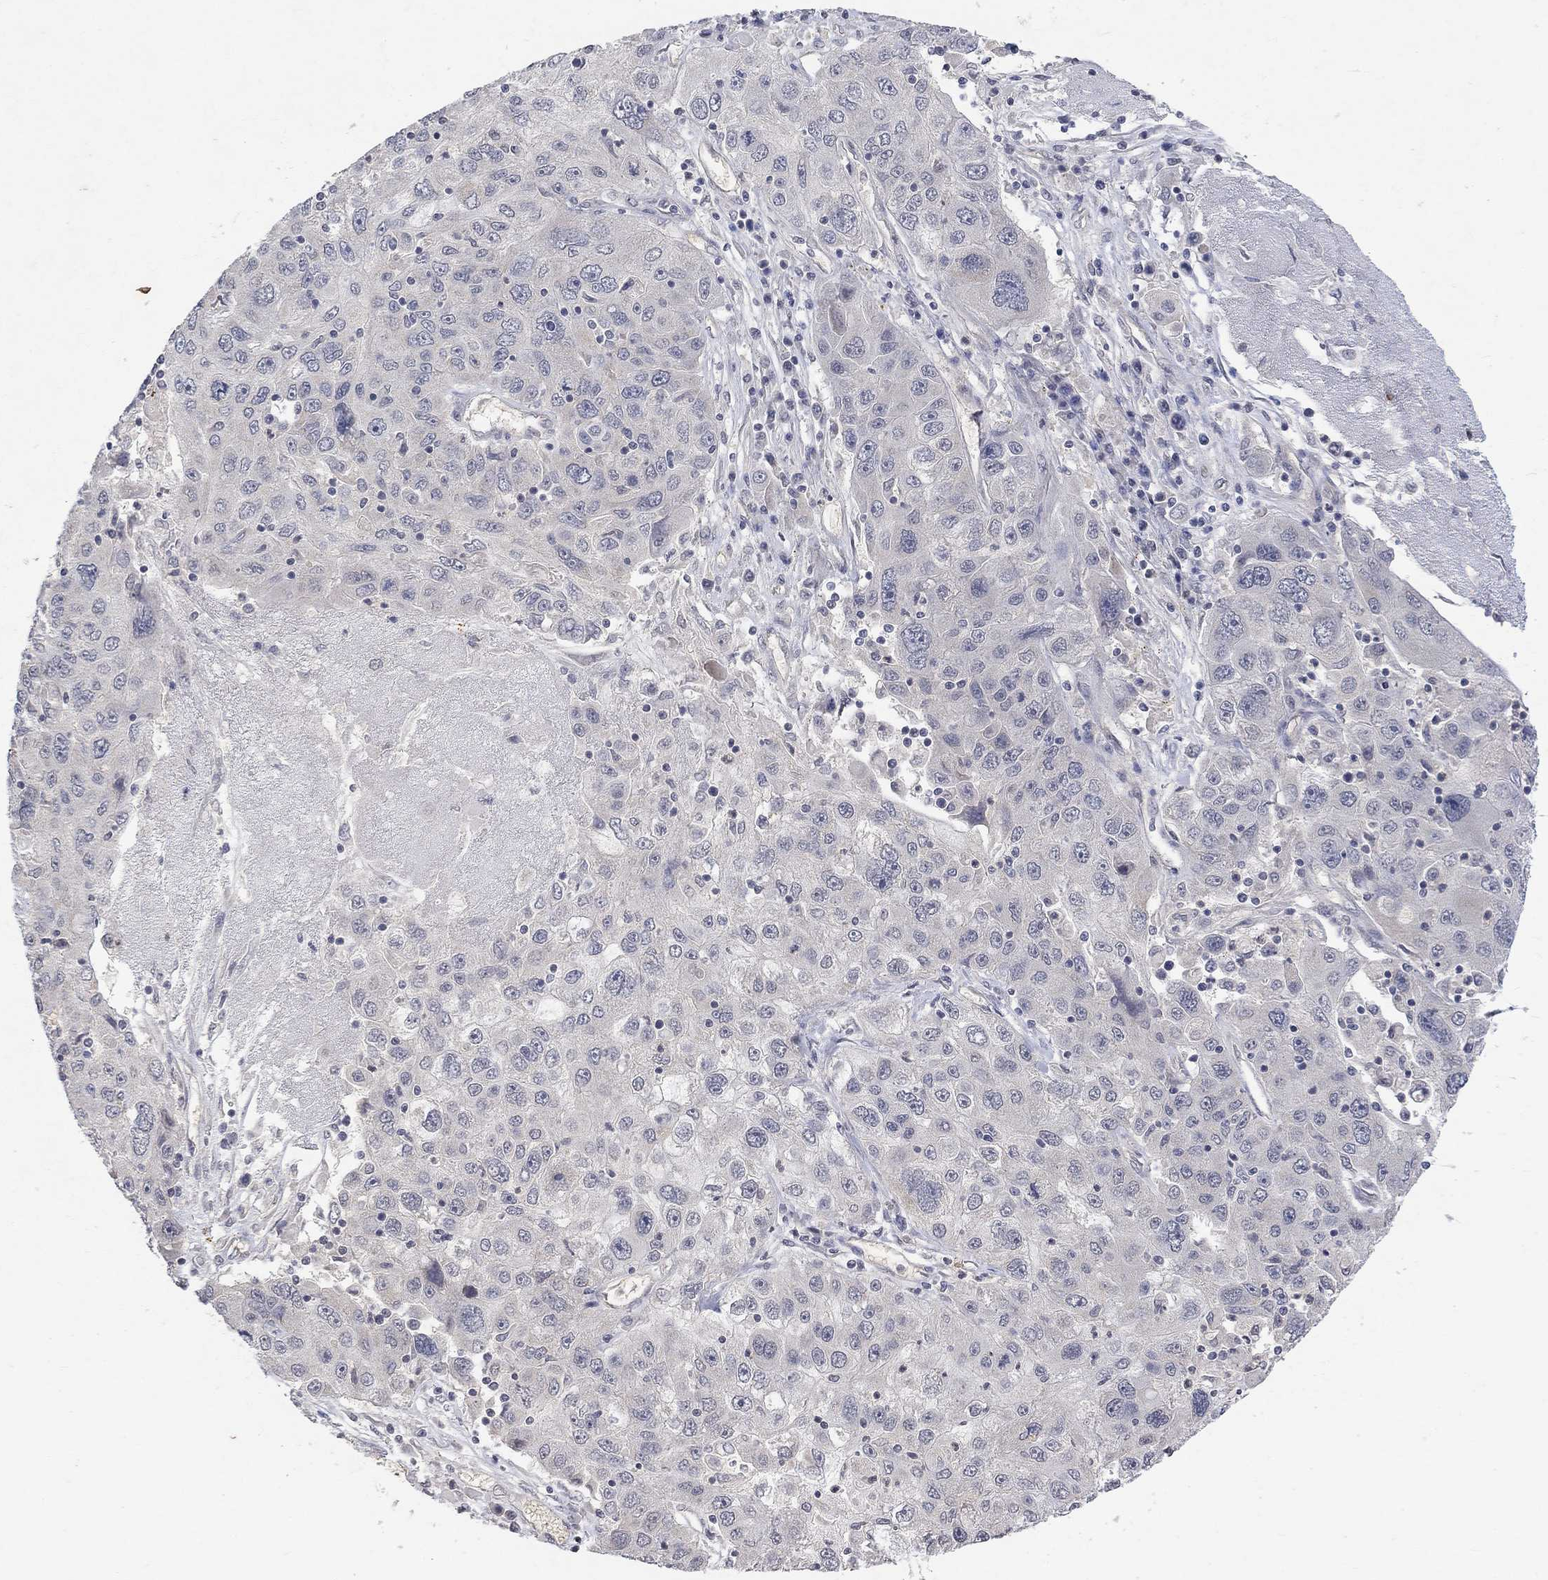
{"staining": {"intensity": "negative", "quantity": "none", "location": "none"}, "tissue": "stomach cancer", "cell_type": "Tumor cells", "image_type": "cancer", "snomed": [{"axis": "morphology", "description": "Adenocarcinoma, NOS"}, {"axis": "topography", "description": "Stomach"}], "caption": "An immunohistochemistry (IHC) photomicrograph of stomach adenocarcinoma is shown. There is no staining in tumor cells of stomach adenocarcinoma.", "gene": "GRIN2D", "patient": {"sex": "male", "age": 56}}